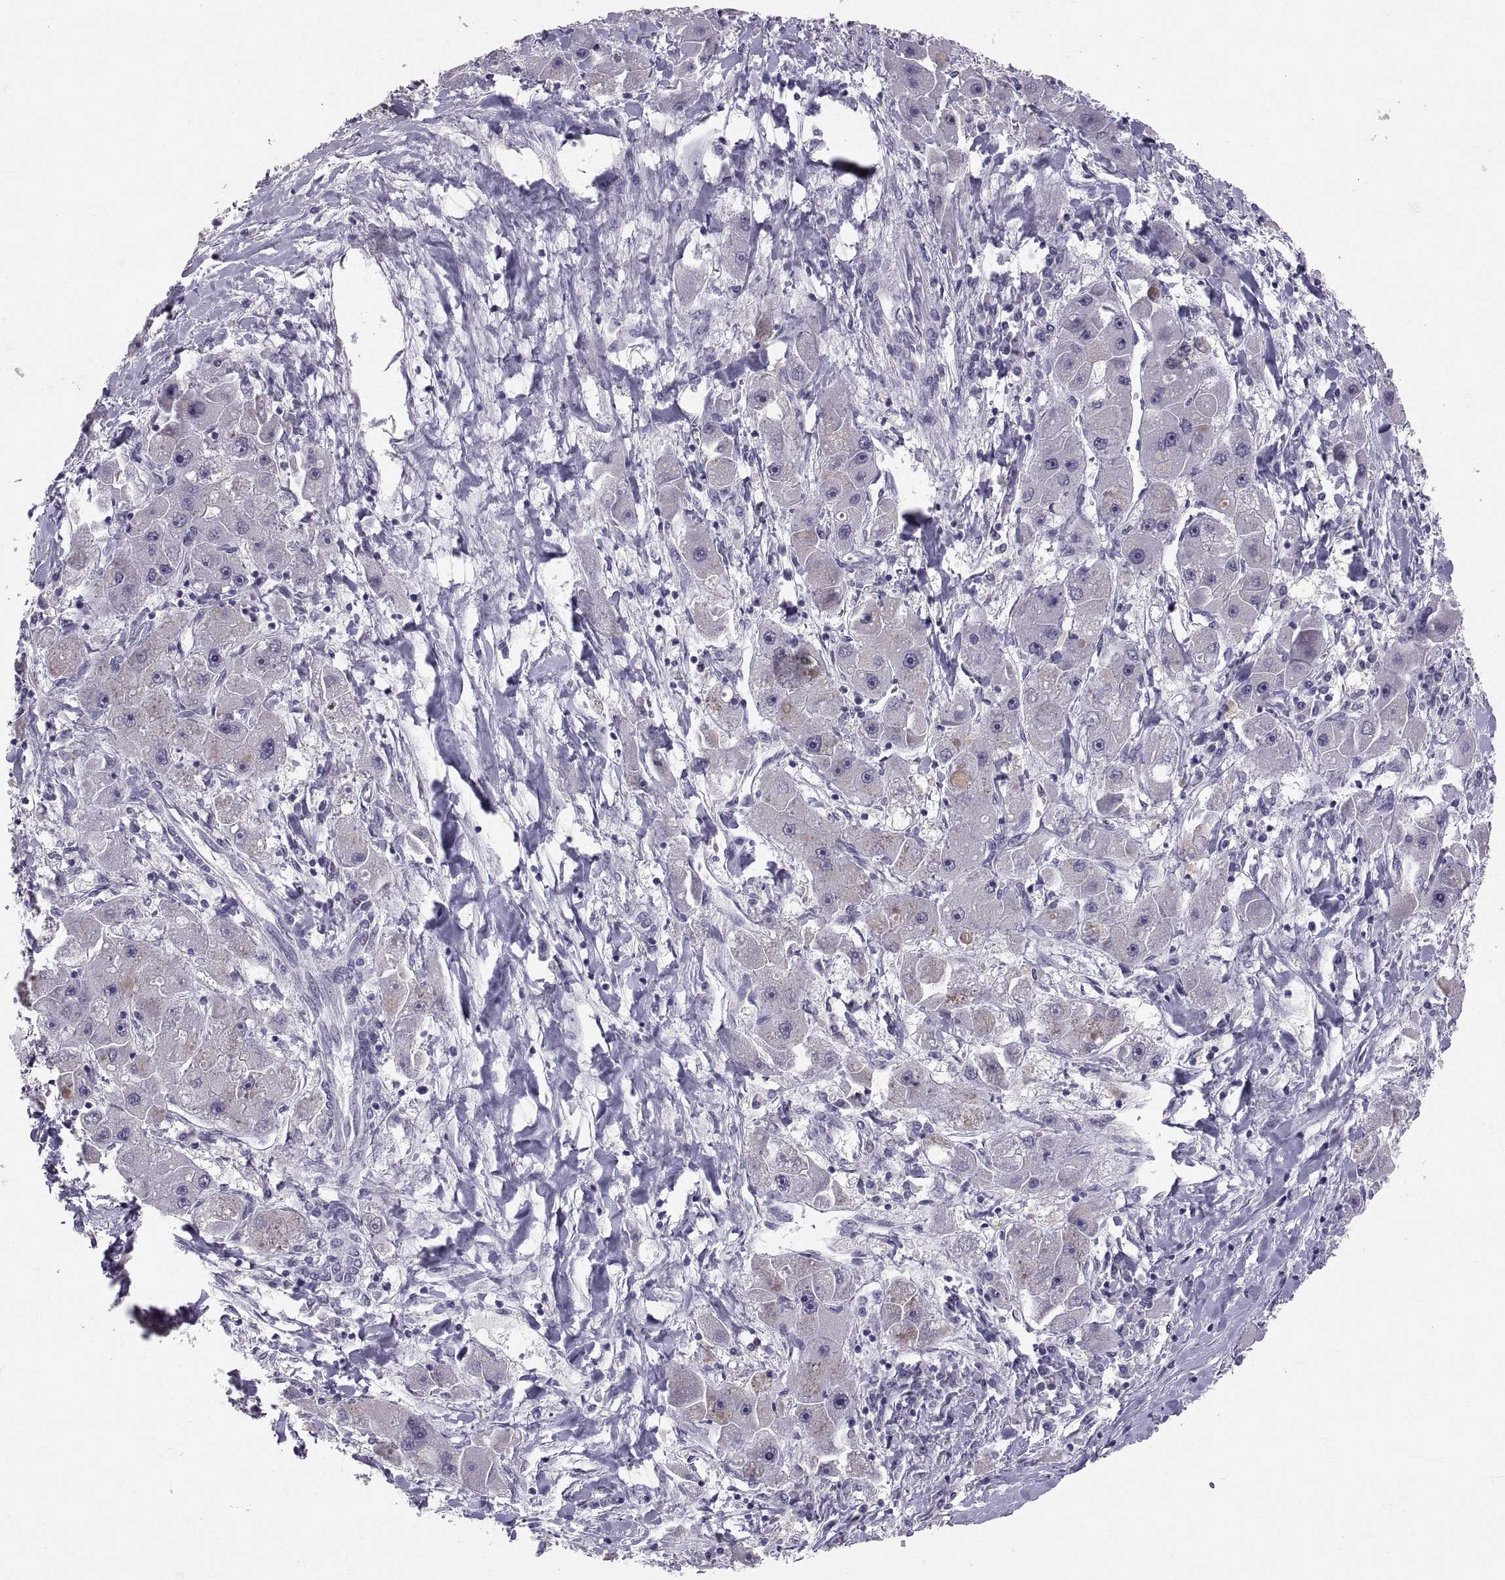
{"staining": {"intensity": "negative", "quantity": "none", "location": "none"}, "tissue": "liver cancer", "cell_type": "Tumor cells", "image_type": "cancer", "snomed": [{"axis": "morphology", "description": "Carcinoma, Hepatocellular, NOS"}, {"axis": "topography", "description": "Liver"}], "caption": "A photomicrograph of human liver hepatocellular carcinoma is negative for staining in tumor cells.", "gene": "PTN", "patient": {"sex": "male", "age": 24}}